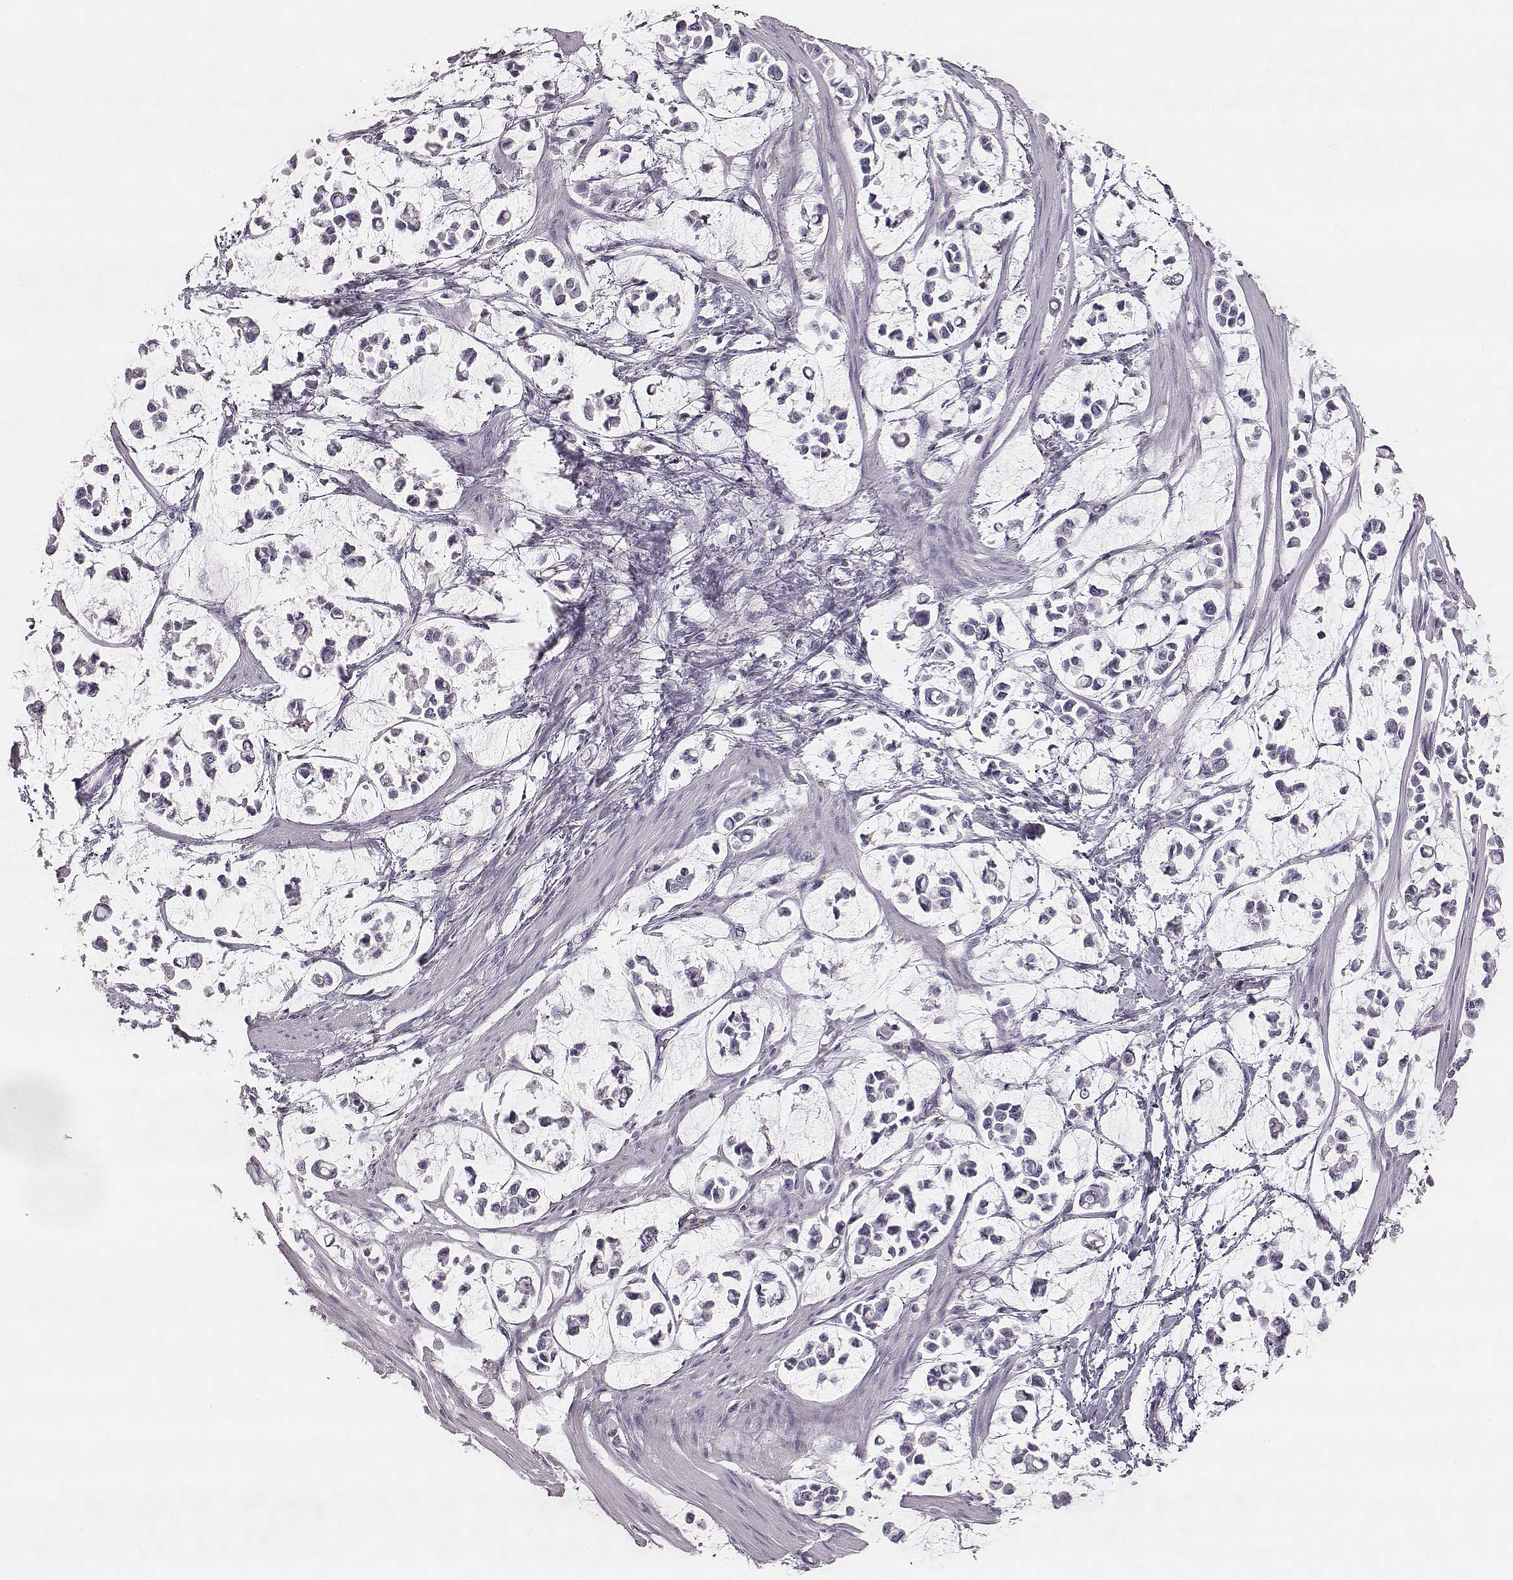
{"staining": {"intensity": "negative", "quantity": "none", "location": "none"}, "tissue": "stomach cancer", "cell_type": "Tumor cells", "image_type": "cancer", "snomed": [{"axis": "morphology", "description": "Adenocarcinoma, NOS"}, {"axis": "topography", "description": "Stomach"}], "caption": "There is no significant expression in tumor cells of adenocarcinoma (stomach).", "gene": "ZNF365", "patient": {"sex": "male", "age": 82}}